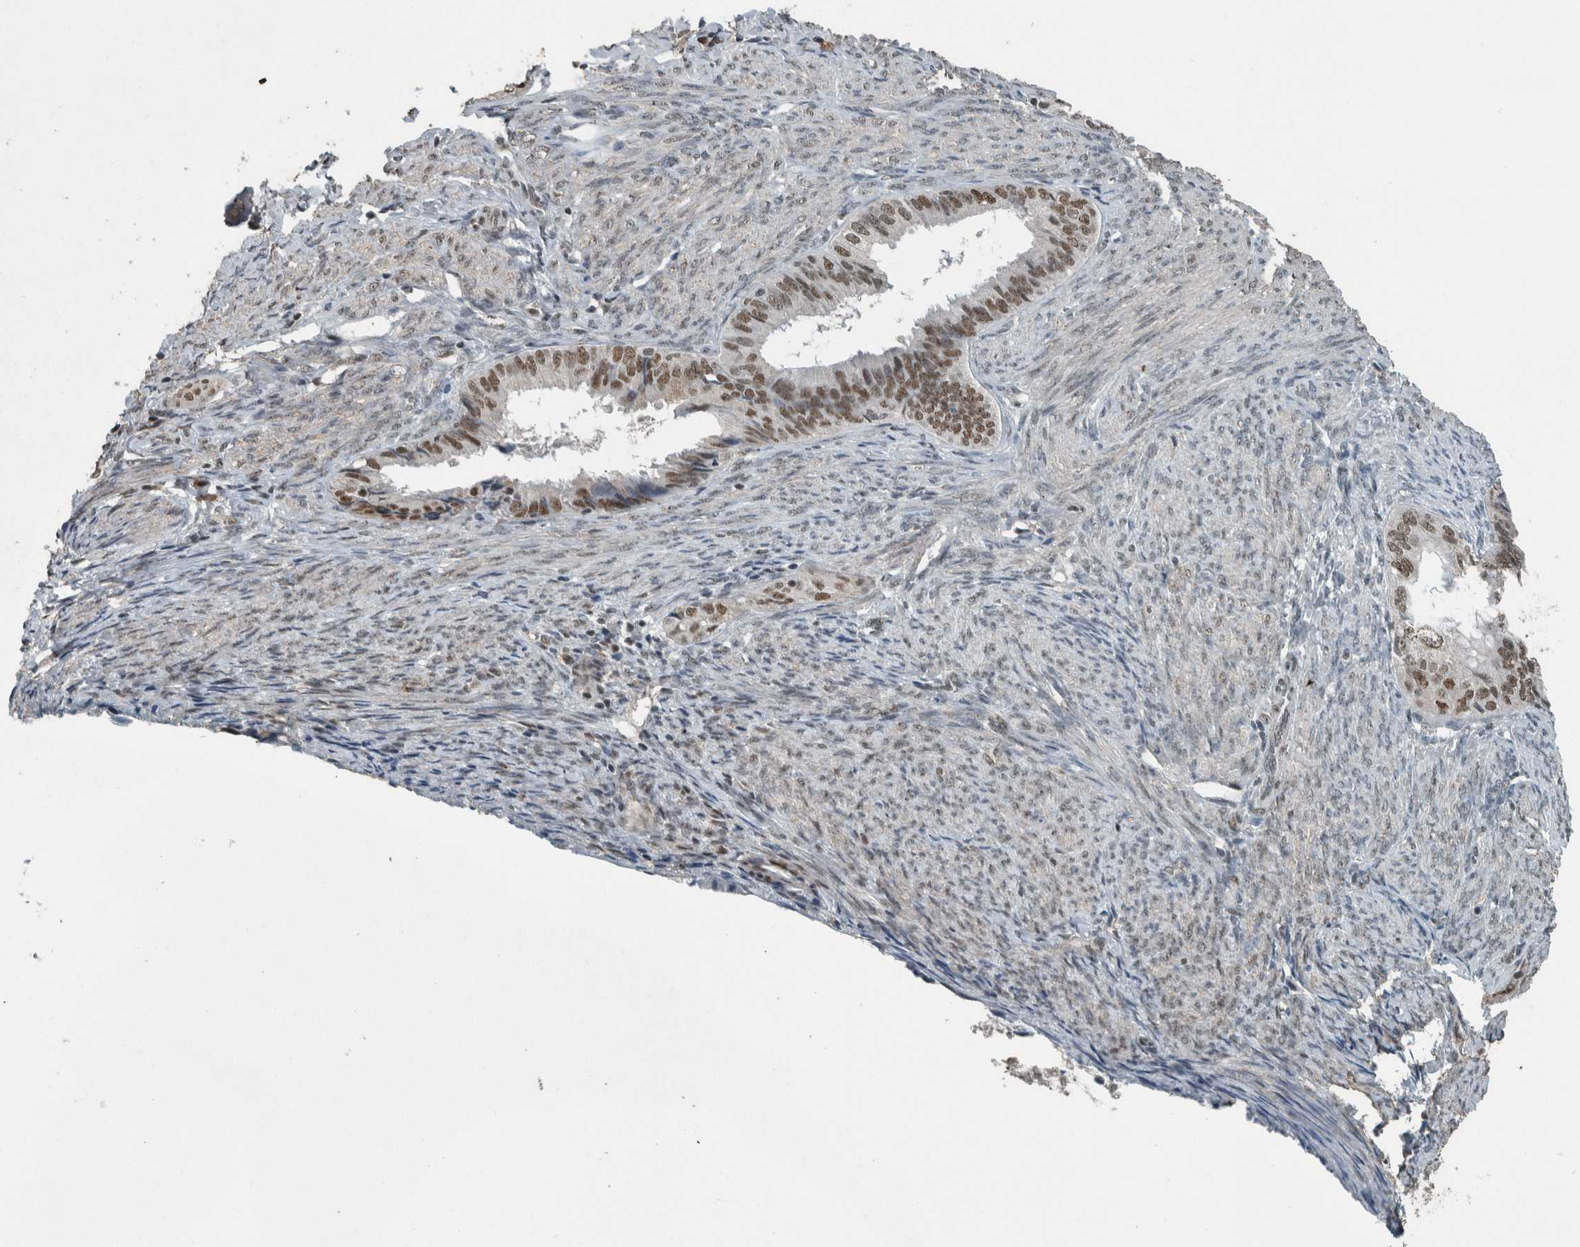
{"staining": {"intensity": "moderate", "quantity": ">75%", "location": "nuclear"}, "tissue": "endometrial cancer", "cell_type": "Tumor cells", "image_type": "cancer", "snomed": [{"axis": "morphology", "description": "Adenocarcinoma, NOS"}, {"axis": "topography", "description": "Endometrium"}], "caption": "A brown stain highlights moderate nuclear expression of a protein in adenocarcinoma (endometrial) tumor cells.", "gene": "ZNF24", "patient": {"sex": "female", "age": 86}}